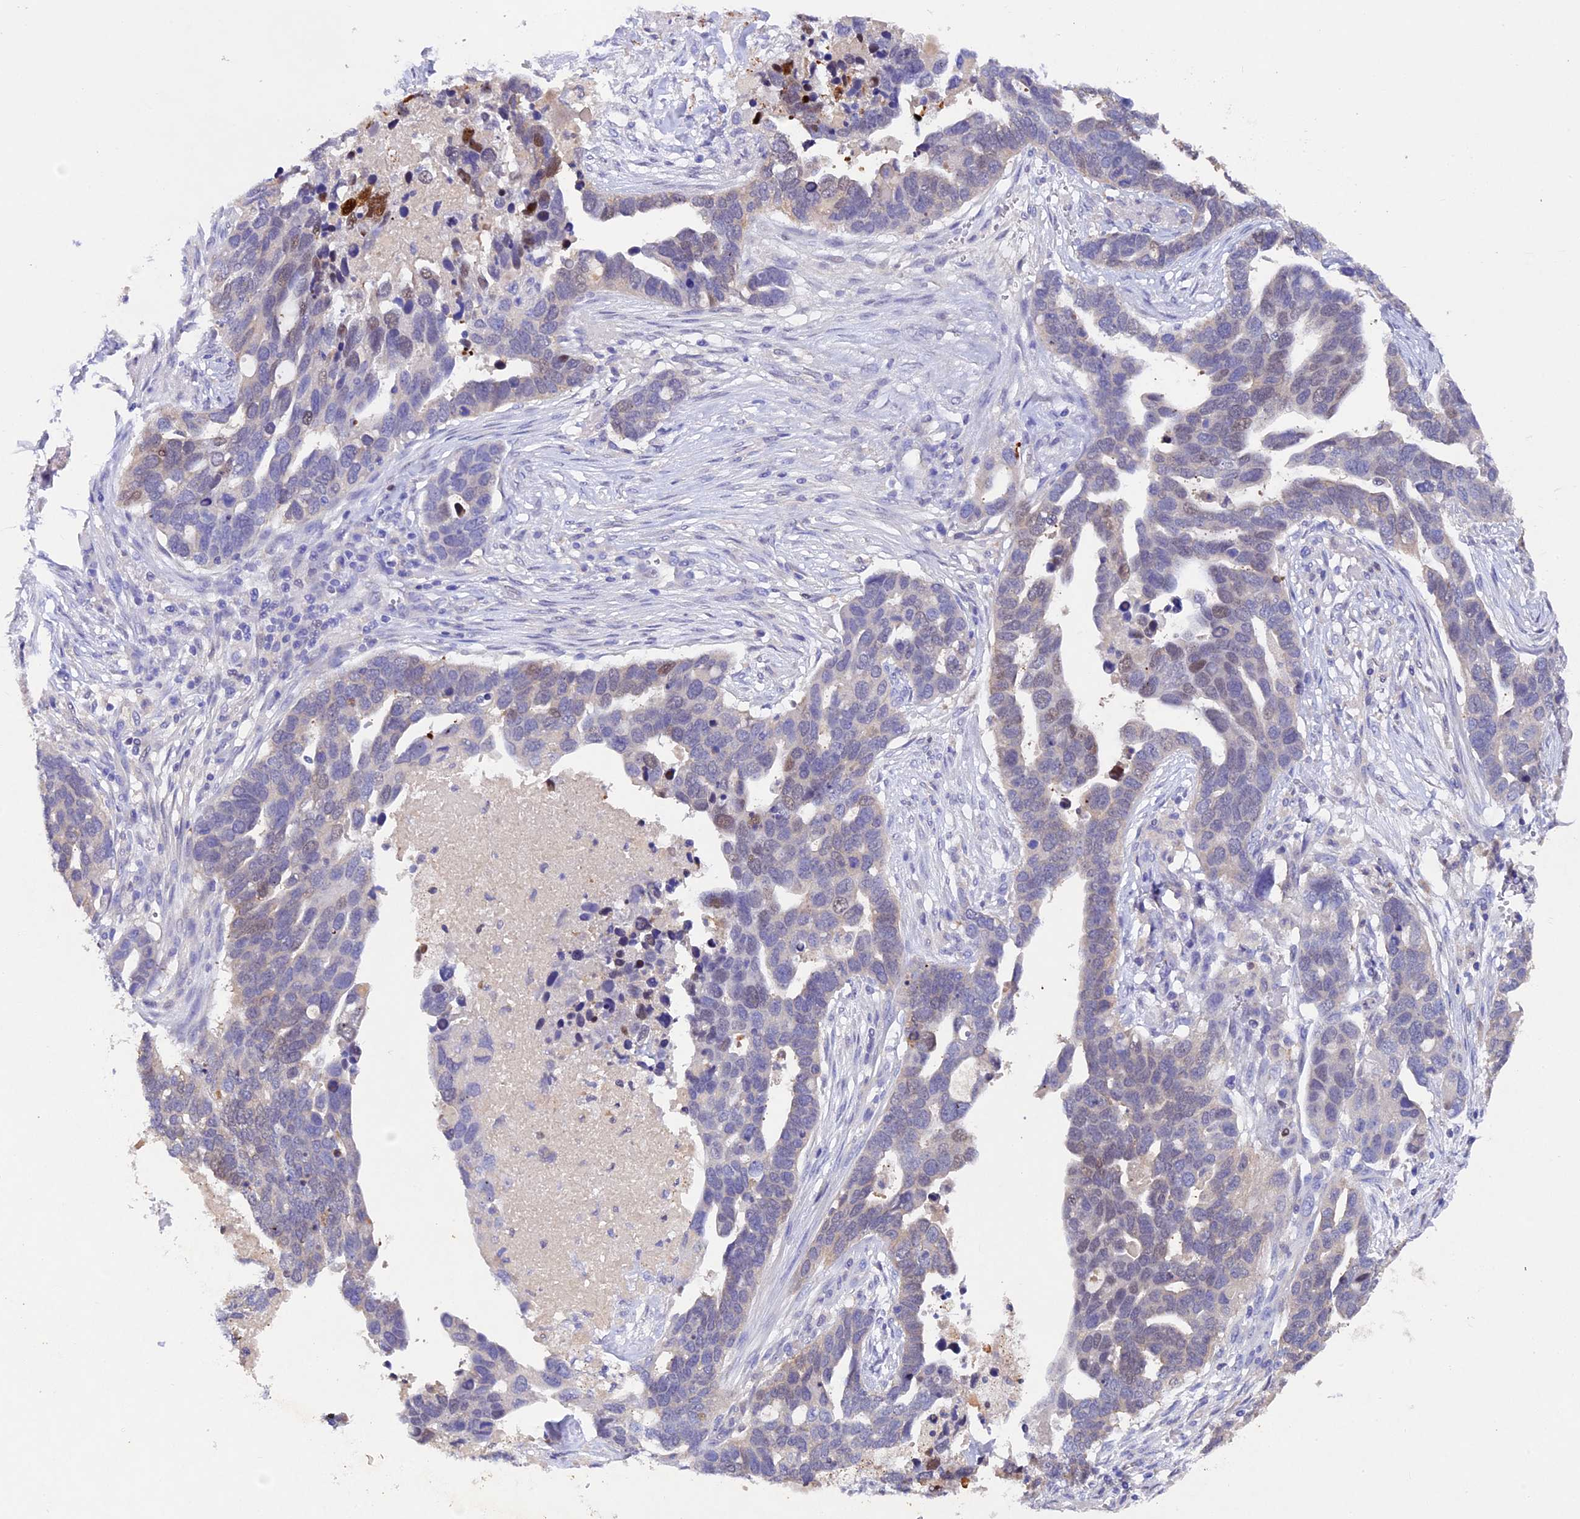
{"staining": {"intensity": "negative", "quantity": "none", "location": "none"}, "tissue": "ovarian cancer", "cell_type": "Tumor cells", "image_type": "cancer", "snomed": [{"axis": "morphology", "description": "Cystadenocarcinoma, serous, NOS"}, {"axis": "topography", "description": "Ovary"}], "caption": "This photomicrograph is of ovarian cancer (serous cystadenocarcinoma) stained with immunohistochemistry (IHC) to label a protein in brown with the nuclei are counter-stained blue. There is no positivity in tumor cells.", "gene": "TGDS", "patient": {"sex": "female", "age": 54}}